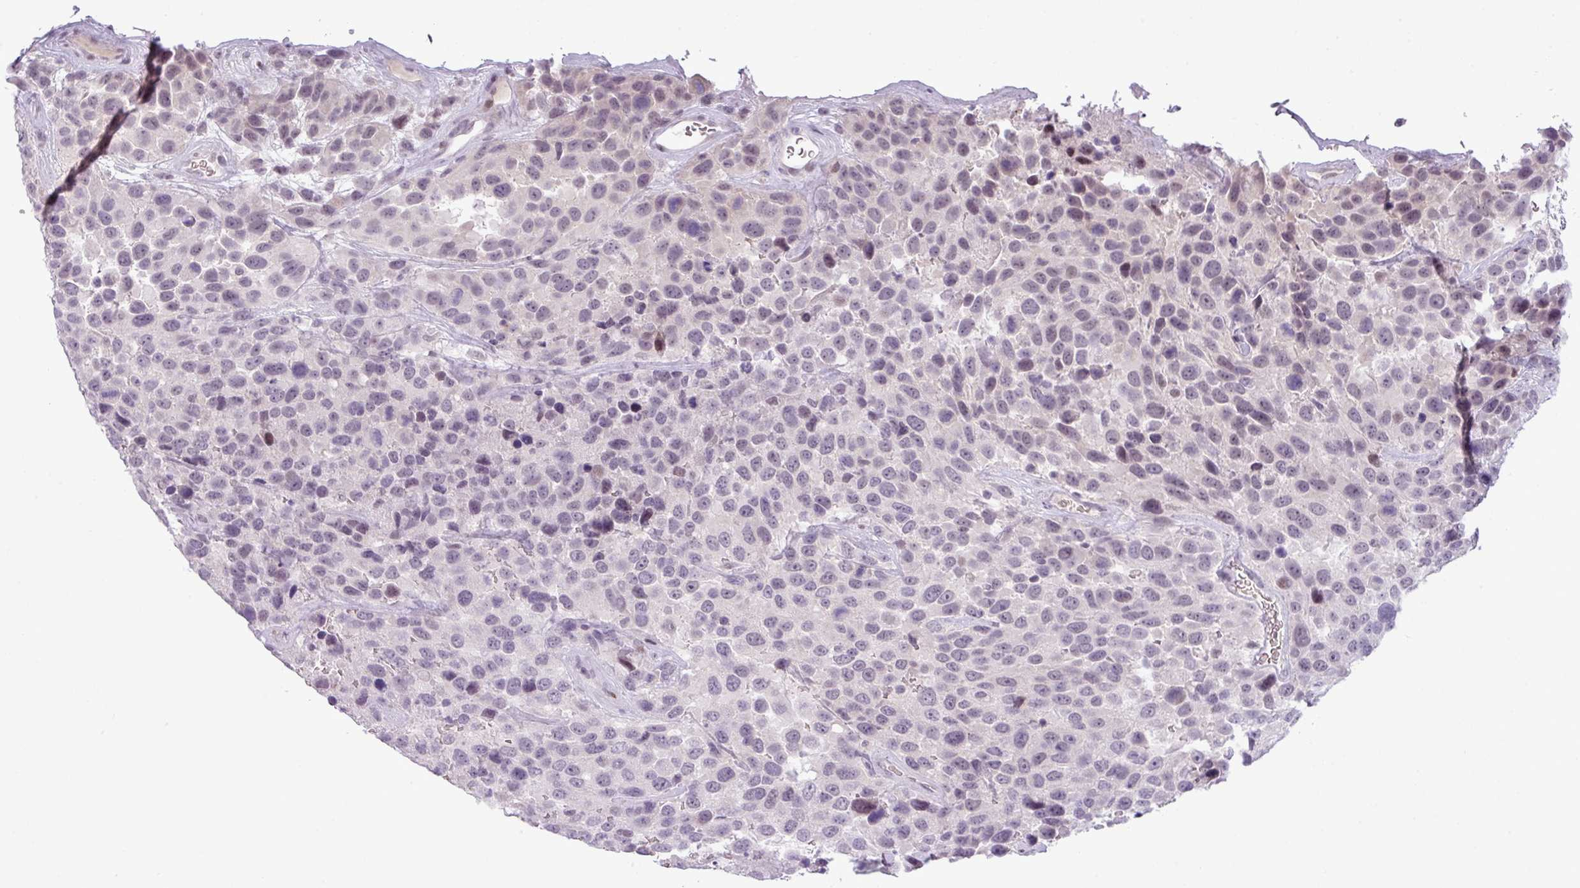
{"staining": {"intensity": "negative", "quantity": "none", "location": "none"}, "tissue": "urothelial cancer", "cell_type": "Tumor cells", "image_type": "cancer", "snomed": [{"axis": "morphology", "description": "Urothelial carcinoma, High grade"}, {"axis": "topography", "description": "Urinary bladder"}], "caption": "An immunohistochemistry histopathology image of urothelial carcinoma (high-grade) is shown. There is no staining in tumor cells of urothelial carcinoma (high-grade).", "gene": "SLC66A2", "patient": {"sex": "female", "age": 70}}